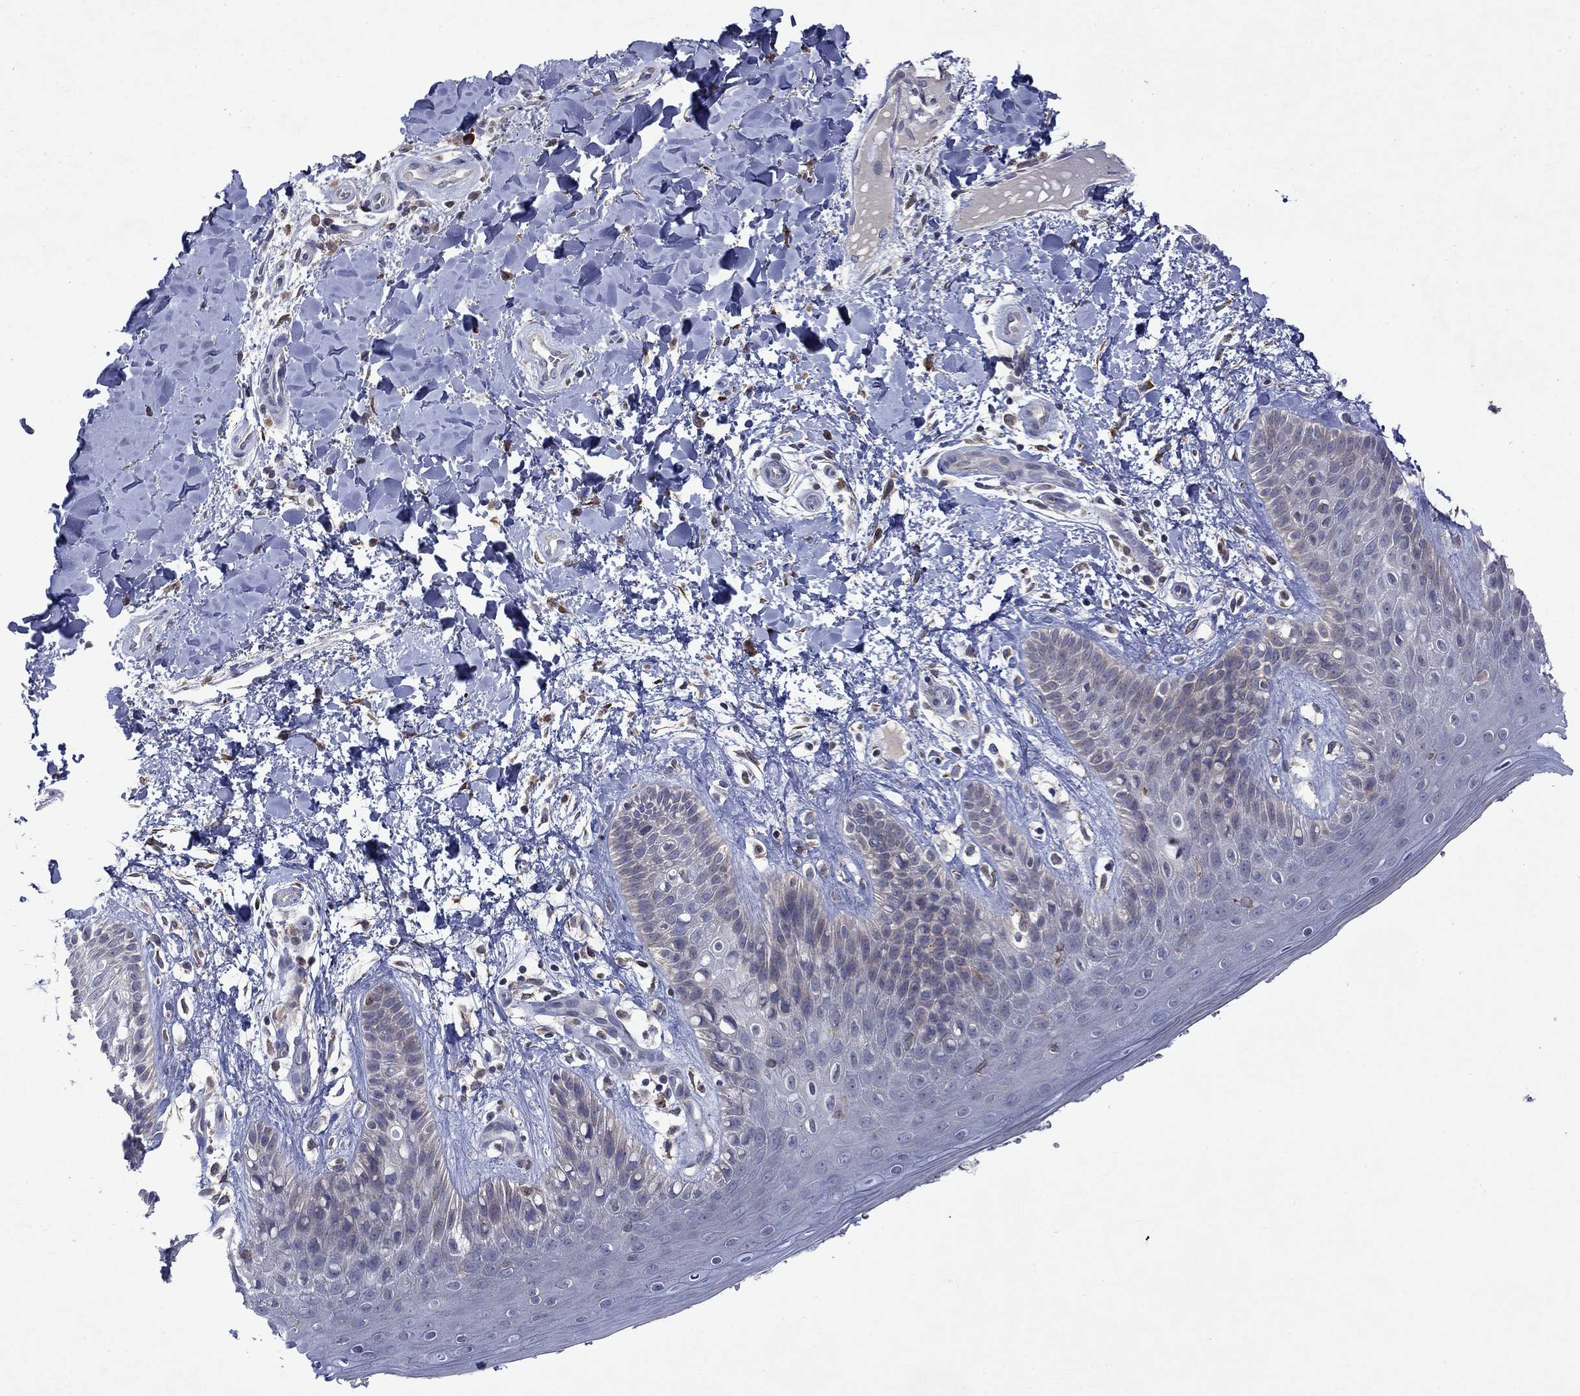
{"staining": {"intensity": "negative", "quantity": "none", "location": "none"}, "tissue": "skin", "cell_type": "Epidermal cells", "image_type": "normal", "snomed": [{"axis": "morphology", "description": "Normal tissue, NOS"}, {"axis": "topography", "description": "Anal"}], "caption": "Epidermal cells show no significant protein expression in unremarkable skin. (DAB immunohistochemistry (IHC), high magnification).", "gene": "TMEM97", "patient": {"sex": "male", "age": 36}}